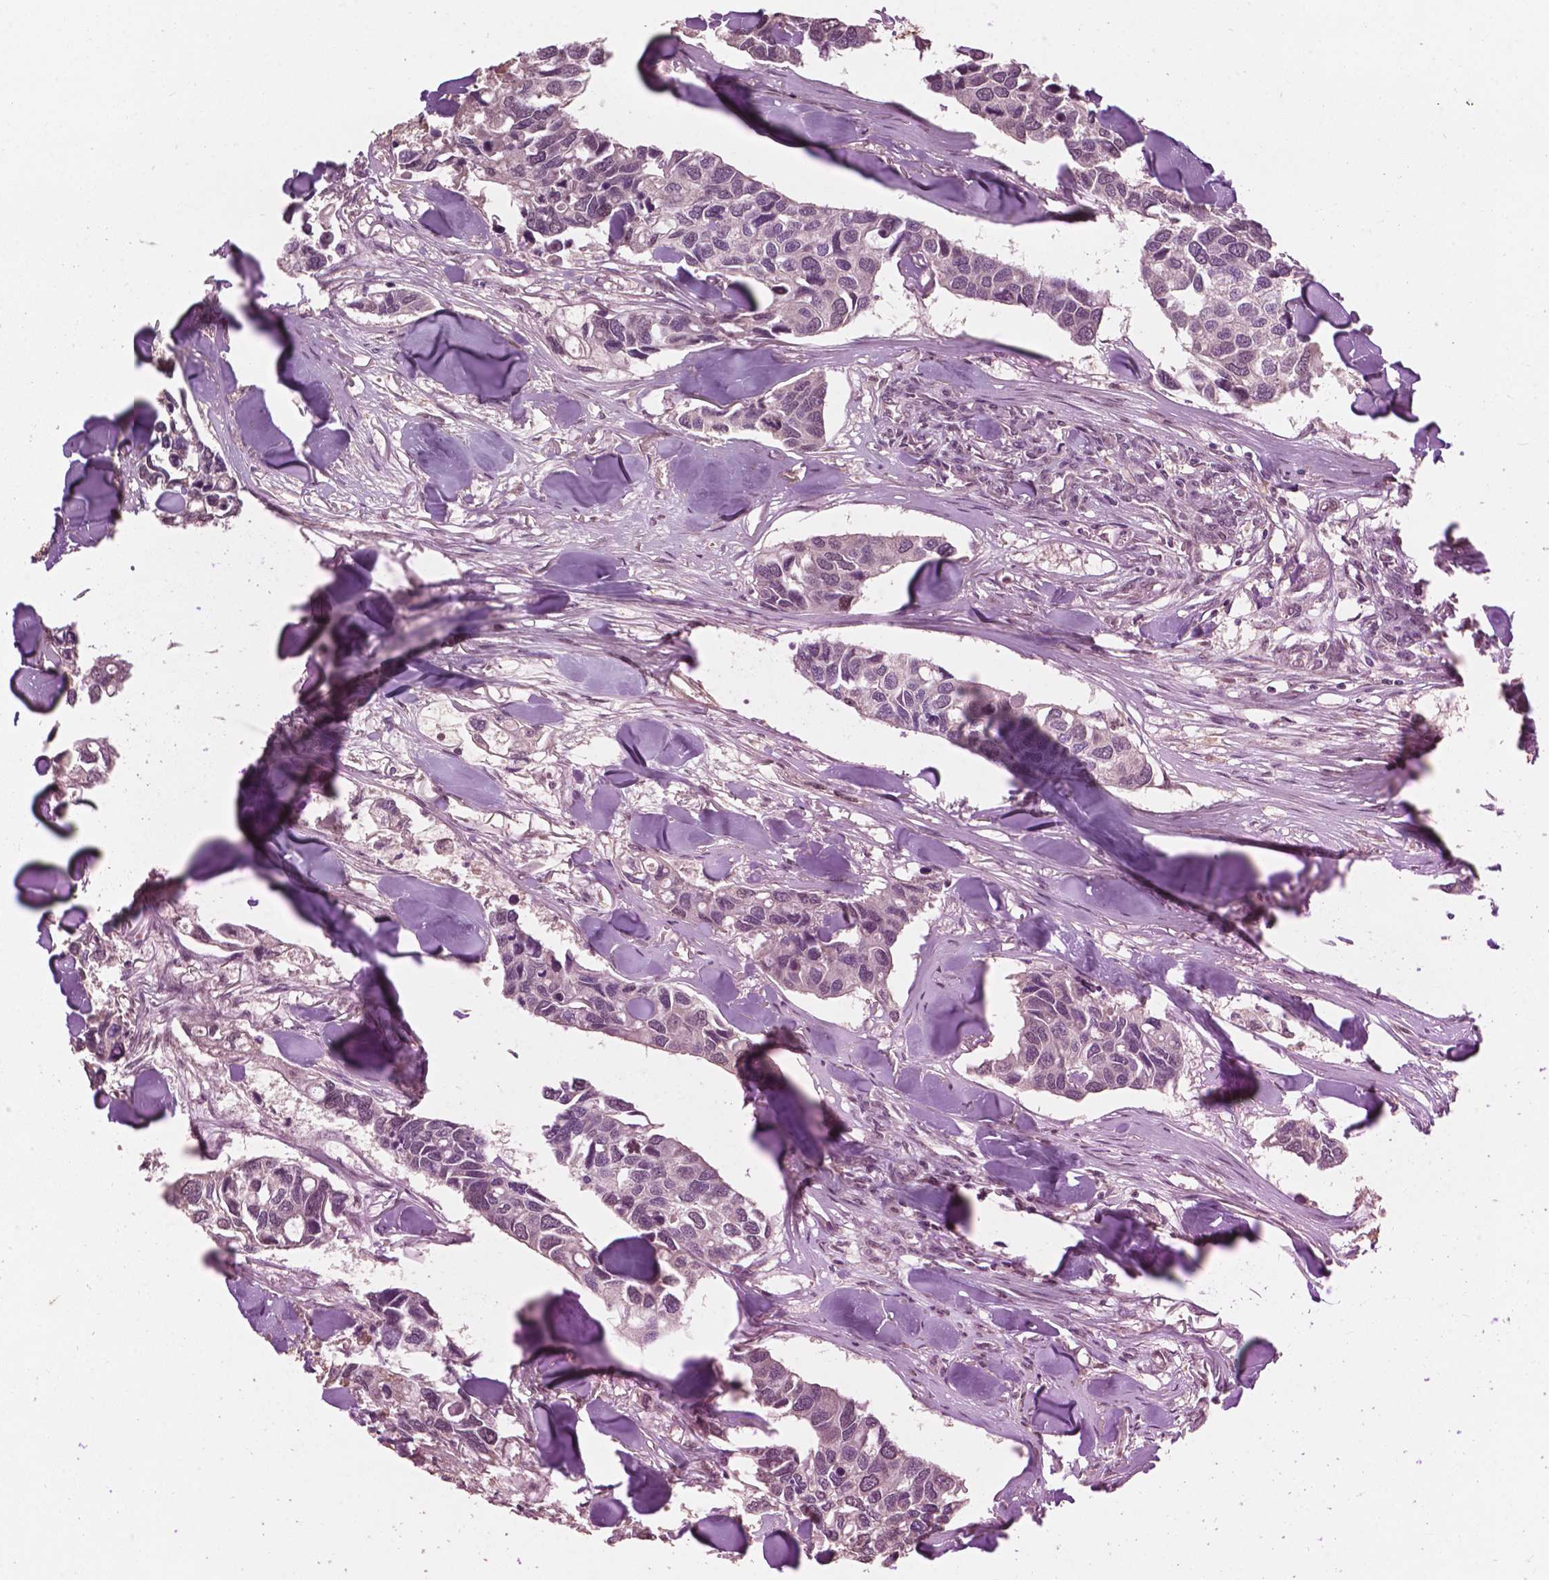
{"staining": {"intensity": "negative", "quantity": "none", "location": "none"}, "tissue": "breast cancer", "cell_type": "Tumor cells", "image_type": "cancer", "snomed": [{"axis": "morphology", "description": "Duct carcinoma"}, {"axis": "topography", "description": "Breast"}], "caption": "Invasive ductal carcinoma (breast) was stained to show a protein in brown. There is no significant positivity in tumor cells. (DAB immunohistochemistry visualized using brightfield microscopy, high magnification).", "gene": "GLRA2", "patient": {"sex": "female", "age": 83}}